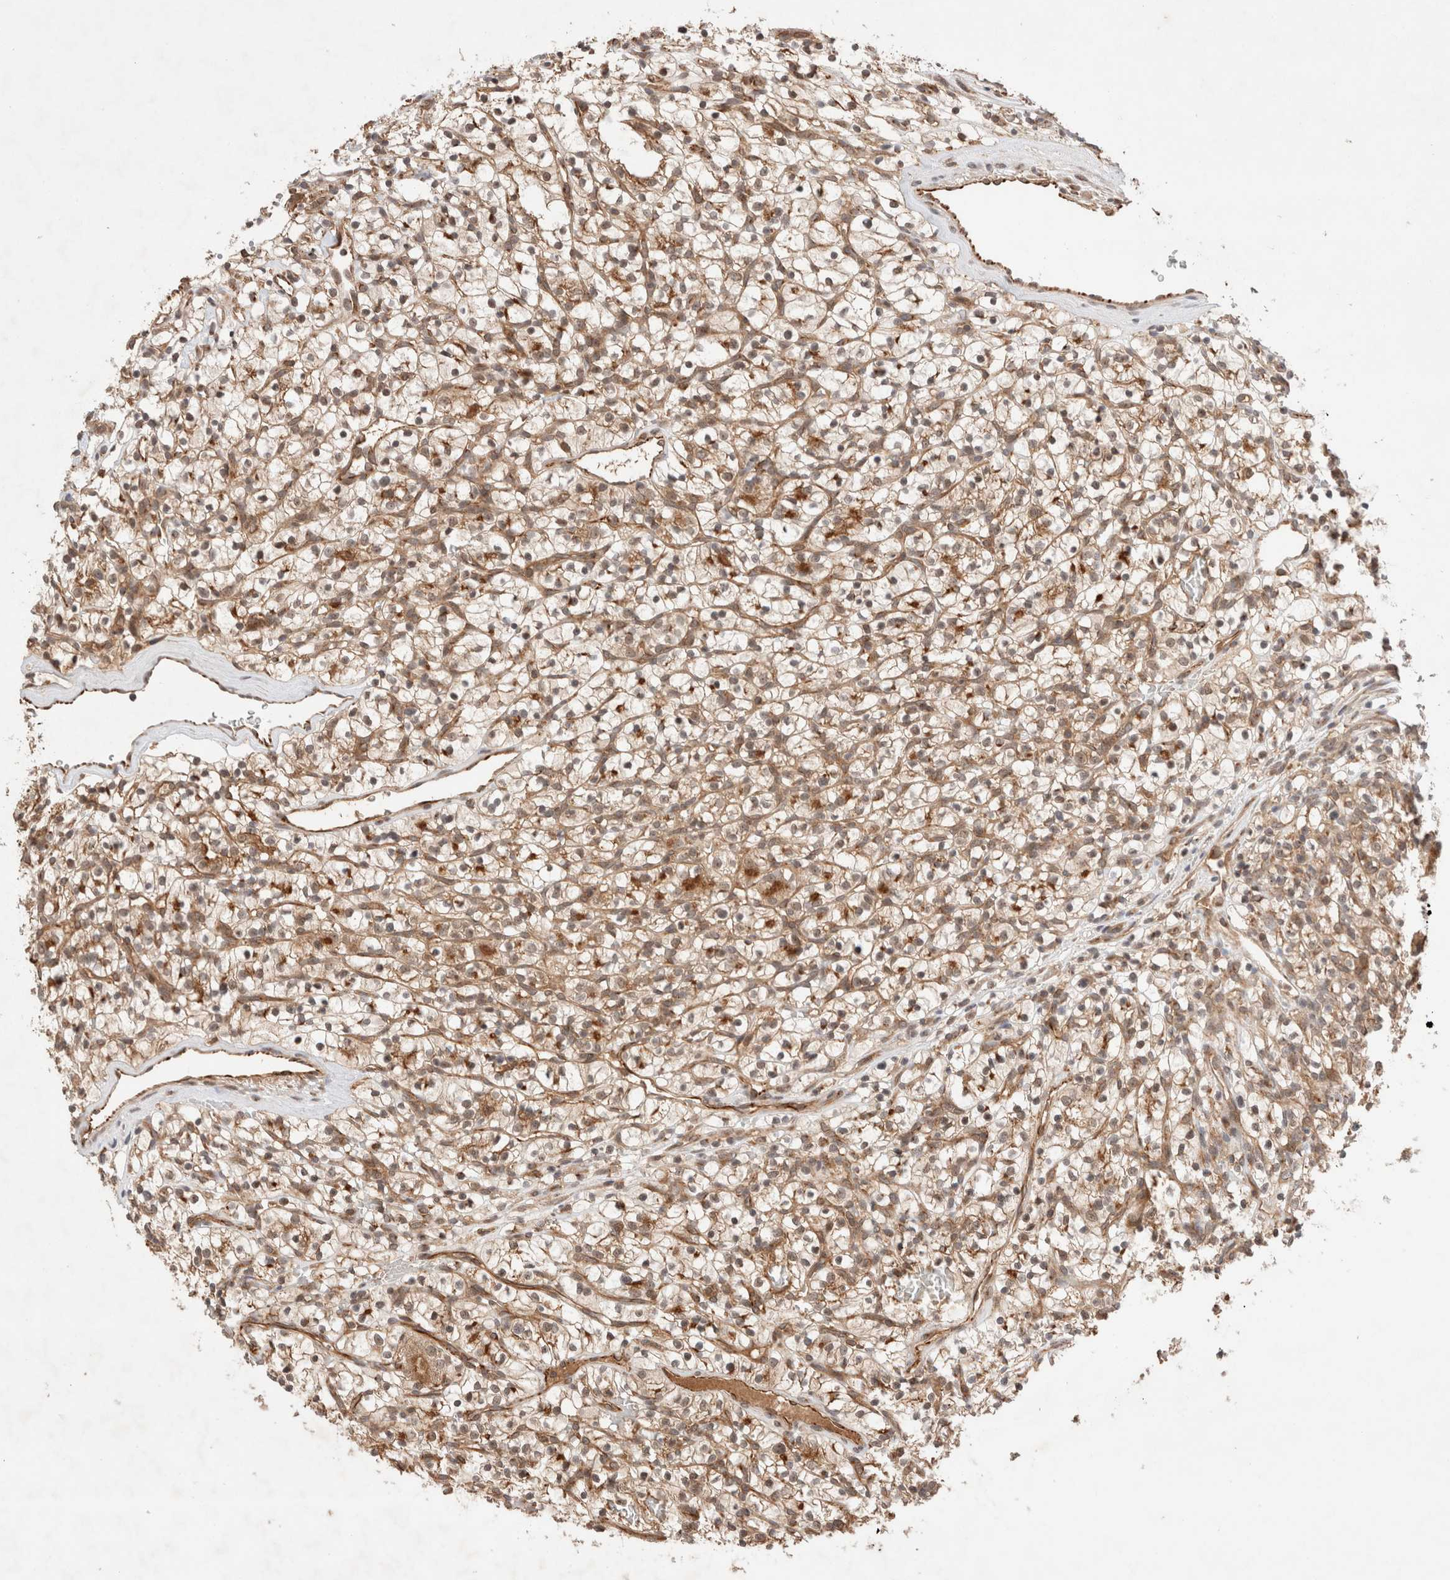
{"staining": {"intensity": "moderate", "quantity": ">75%", "location": "cytoplasmic/membranous,nuclear"}, "tissue": "renal cancer", "cell_type": "Tumor cells", "image_type": "cancer", "snomed": [{"axis": "morphology", "description": "Adenocarcinoma, NOS"}, {"axis": "topography", "description": "Kidney"}], "caption": "Immunohistochemistry (IHC) micrograph of adenocarcinoma (renal) stained for a protein (brown), which reveals medium levels of moderate cytoplasmic/membranous and nuclear staining in about >75% of tumor cells.", "gene": "SIKE1", "patient": {"sex": "female", "age": 57}}